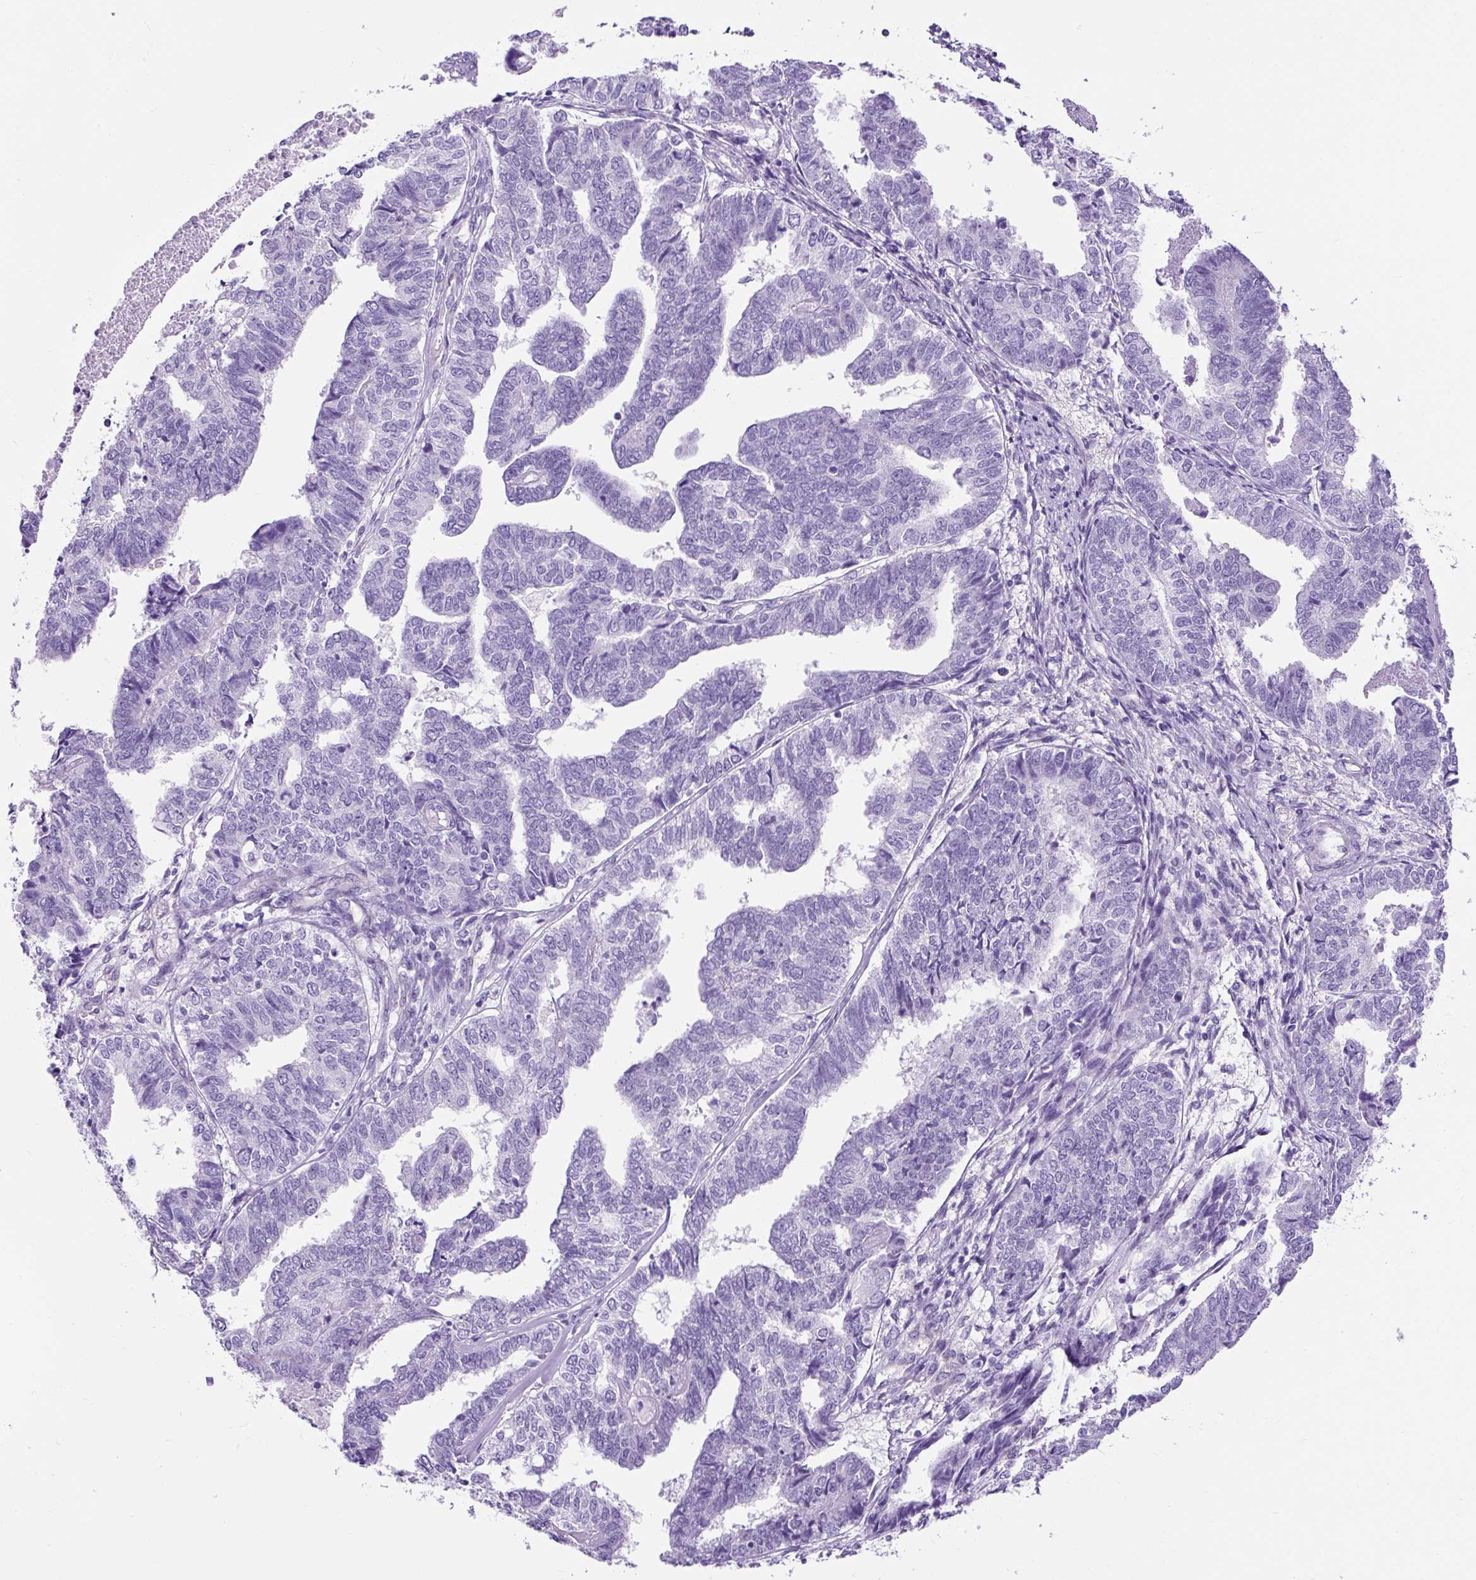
{"staining": {"intensity": "negative", "quantity": "none", "location": "none"}, "tissue": "endometrial cancer", "cell_type": "Tumor cells", "image_type": "cancer", "snomed": [{"axis": "morphology", "description": "Adenocarcinoma, NOS"}, {"axis": "topography", "description": "Endometrium"}], "caption": "Micrograph shows no protein expression in tumor cells of adenocarcinoma (endometrial) tissue.", "gene": "KRT12", "patient": {"sex": "female", "age": 73}}